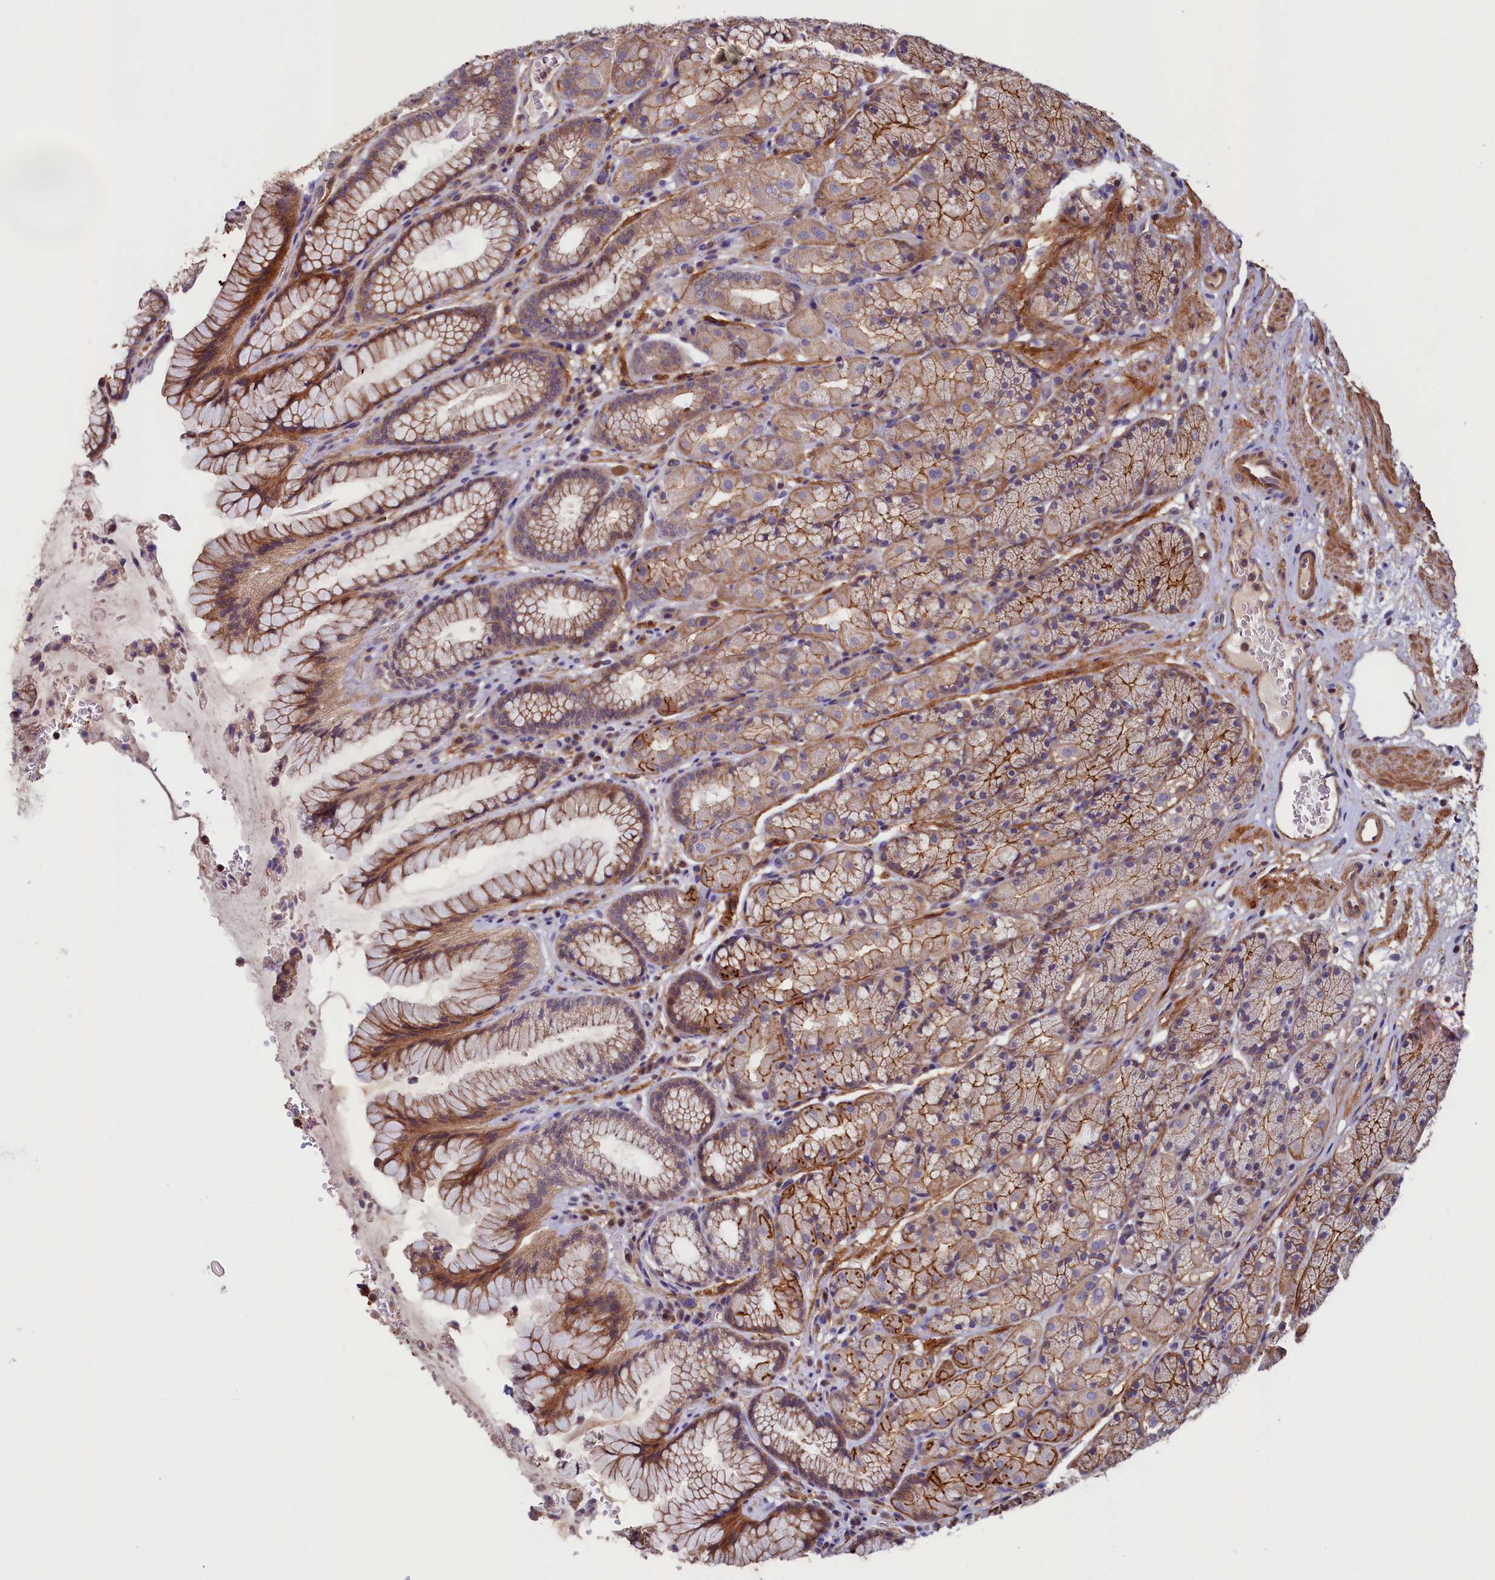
{"staining": {"intensity": "moderate", "quantity": ">75%", "location": "cytoplasmic/membranous"}, "tissue": "stomach", "cell_type": "Glandular cells", "image_type": "normal", "snomed": [{"axis": "morphology", "description": "Normal tissue, NOS"}, {"axis": "topography", "description": "Stomach"}], "caption": "Immunohistochemical staining of normal human stomach exhibits >75% levels of moderate cytoplasmic/membranous protein expression in approximately >75% of glandular cells. The staining was performed using DAB, with brown indicating positive protein expression. Nuclei are stained blue with hematoxylin.", "gene": "DUOXA1", "patient": {"sex": "male", "age": 63}}